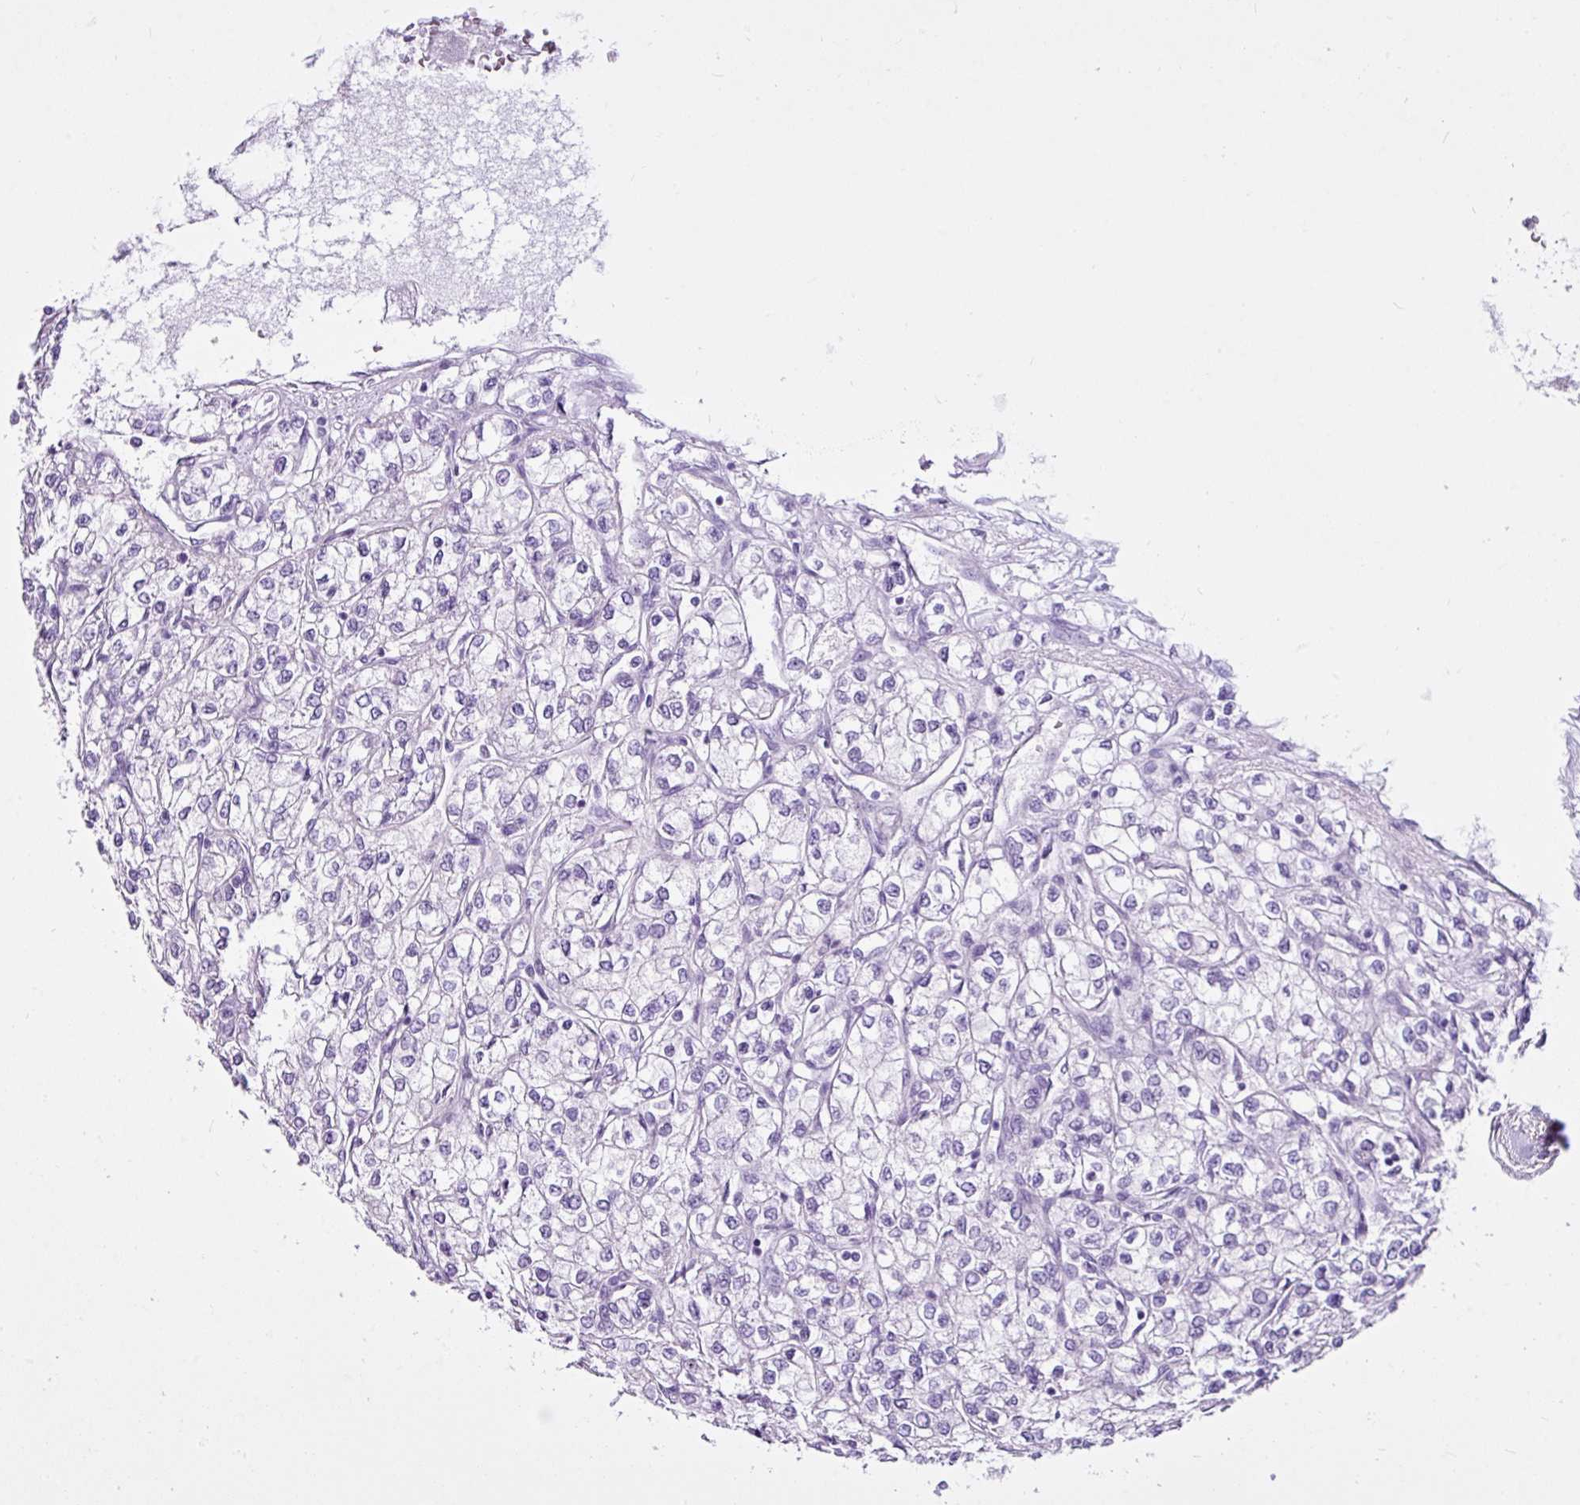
{"staining": {"intensity": "negative", "quantity": "none", "location": "none"}, "tissue": "renal cancer", "cell_type": "Tumor cells", "image_type": "cancer", "snomed": [{"axis": "morphology", "description": "Adenocarcinoma, NOS"}, {"axis": "topography", "description": "Kidney"}], "caption": "Immunohistochemistry of renal cancer (adenocarcinoma) reveals no staining in tumor cells.", "gene": "LILRB4", "patient": {"sex": "male", "age": 80}}